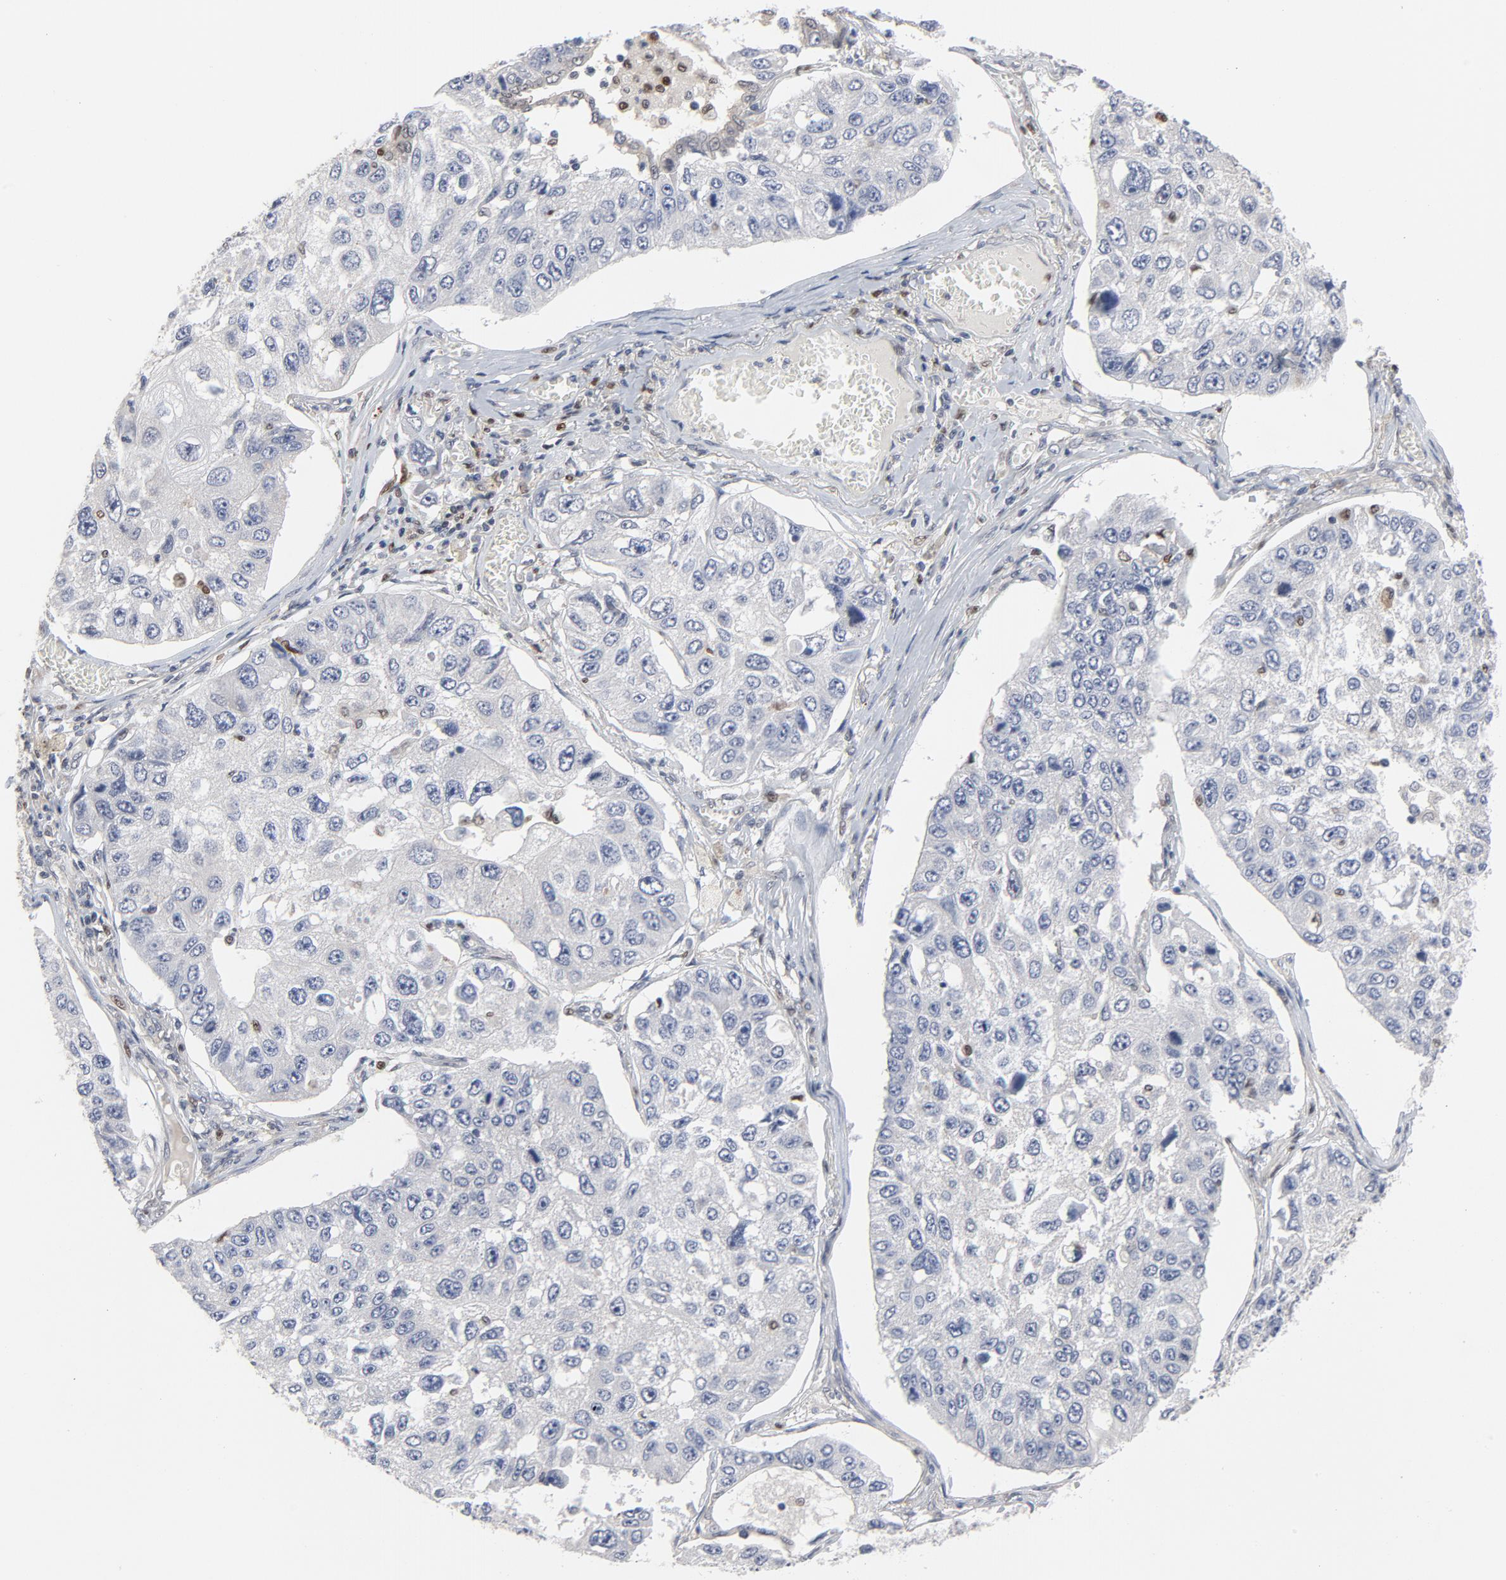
{"staining": {"intensity": "negative", "quantity": "none", "location": "none"}, "tissue": "lung cancer", "cell_type": "Tumor cells", "image_type": "cancer", "snomed": [{"axis": "morphology", "description": "Squamous cell carcinoma, NOS"}, {"axis": "topography", "description": "Lung"}], "caption": "Tumor cells show no significant staining in lung squamous cell carcinoma.", "gene": "NFKB1", "patient": {"sex": "male", "age": 71}}